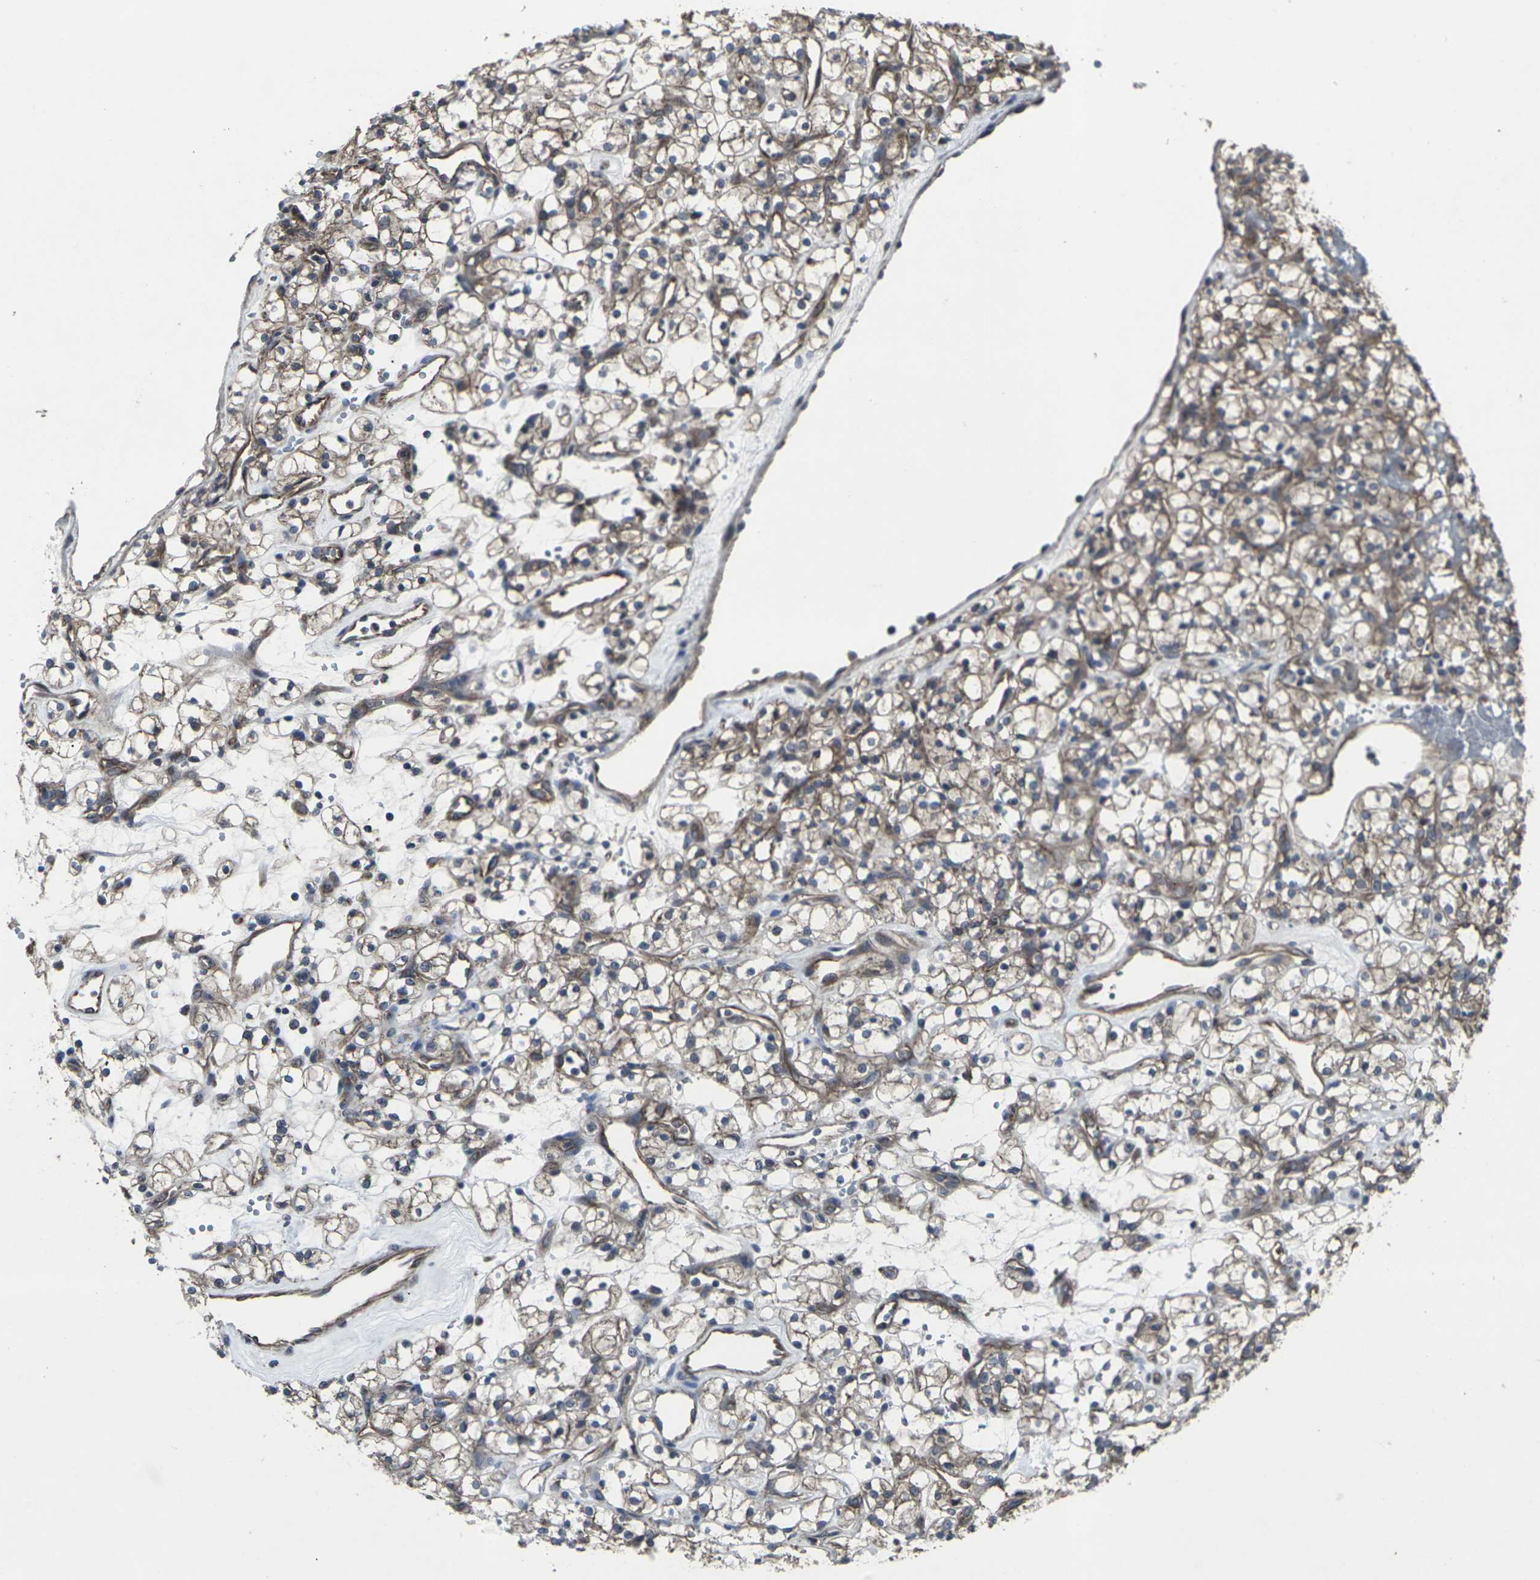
{"staining": {"intensity": "moderate", "quantity": ">75%", "location": "cytoplasmic/membranous"}, "tissue": "renal cancer", "cell_type": "Tumor cells", "image_type": "cancer", "snomed": [{"axis": "morphology", "description": "Adenocarcinoma, NOS"}, {"axis": "topography", "description": "Kidney"}], "caption": "Adenocarcinoma (renal) stained for a protein shows moderate cytoplasmic/membranous positivity in tumor cells.", "gene": "MAPKAPK2", "patient": {"sex": "female", "age": 60}}